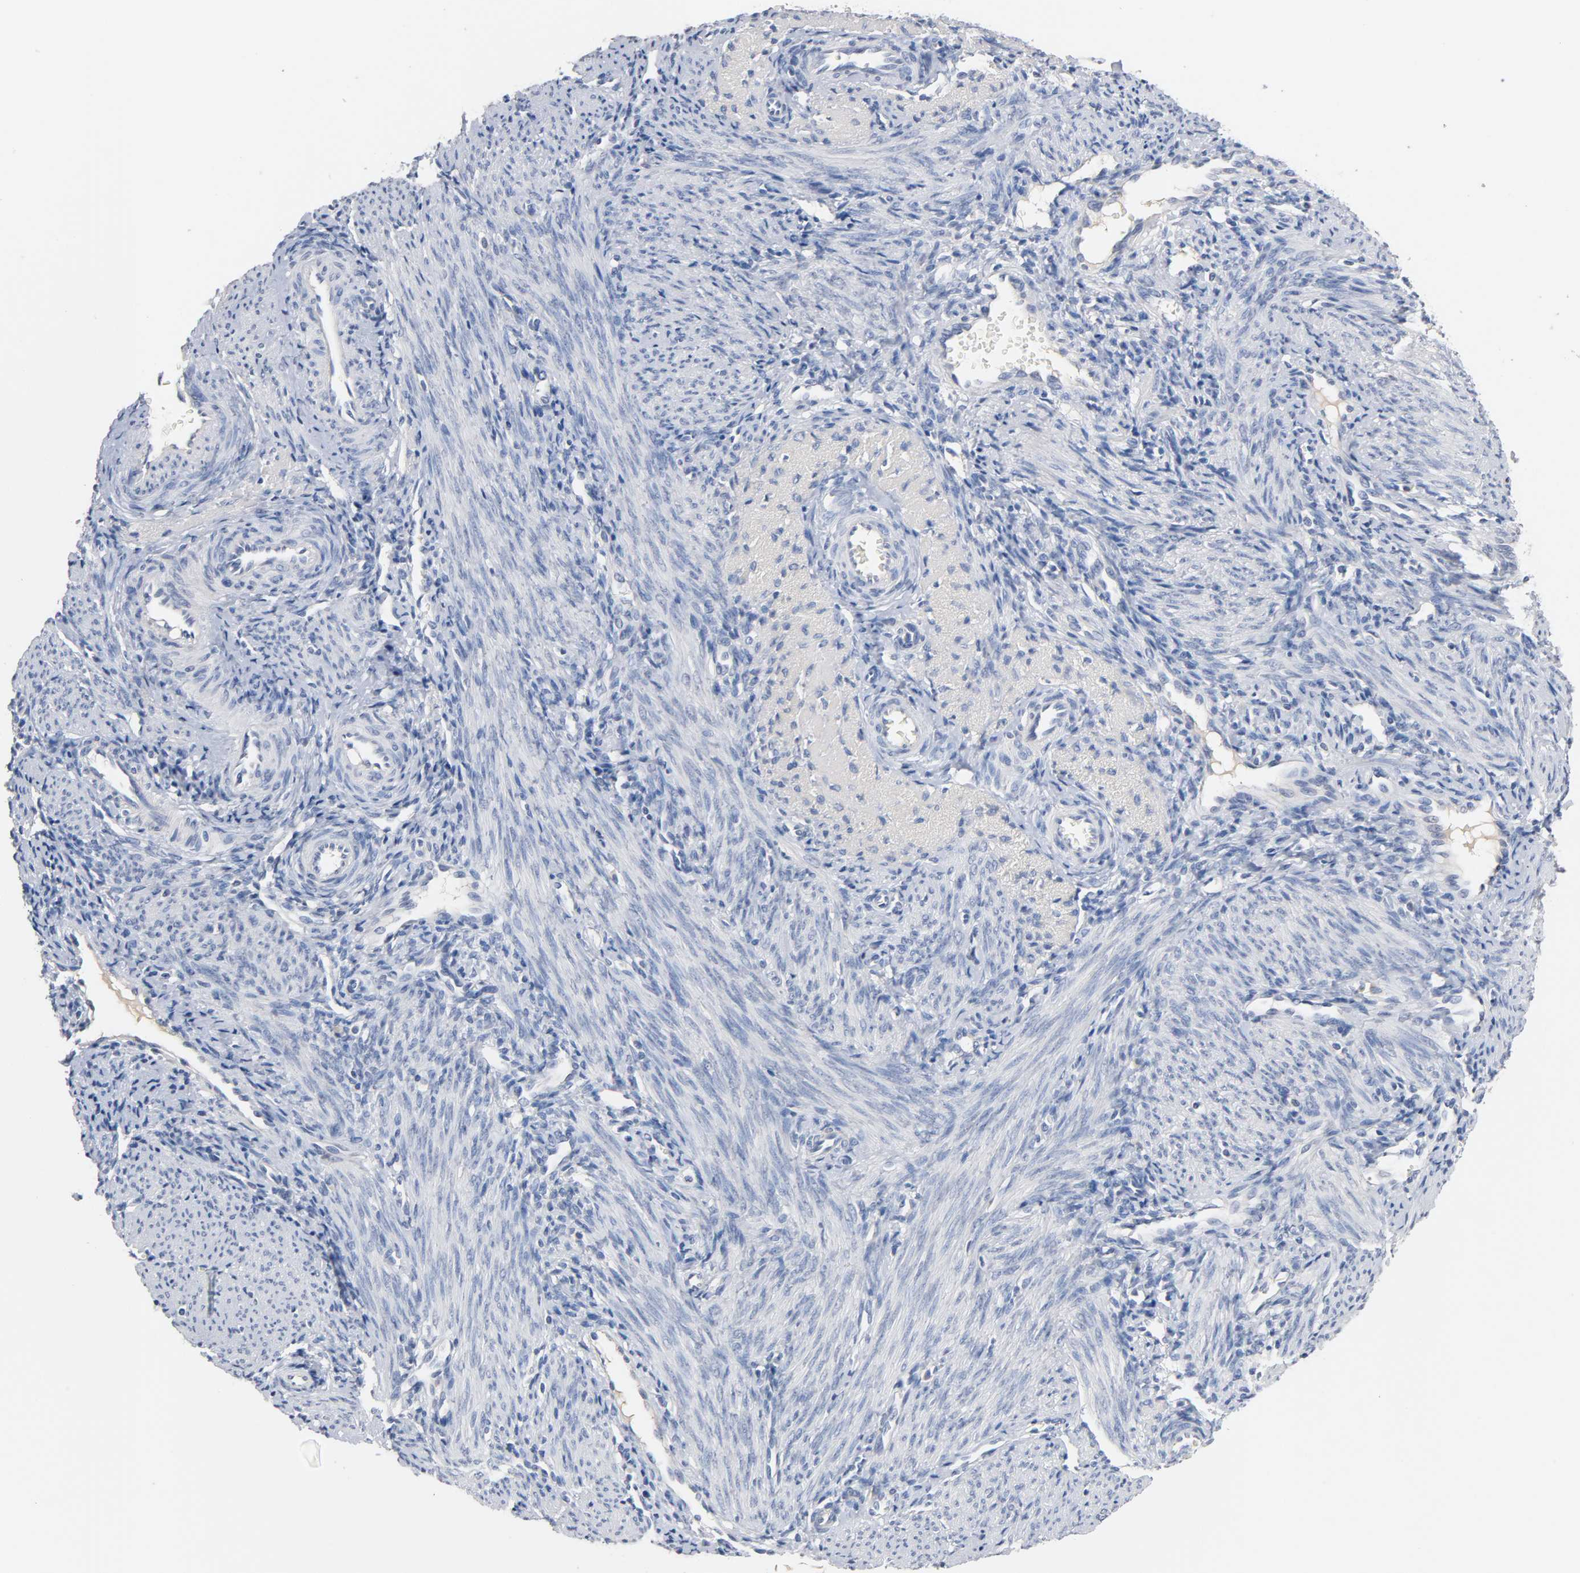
{"staining": {"intensity": "negative", "quantity": "none", "location": "none"}, "tissue": "endometrium", "cell_type": "Cells in endometrial stroma", "image_type": "normal", "snomed": [{"axis": "morphology", "description": "Normal tissue, NOS"}, {"axis": "topography", "description": "Uterus"}, {"axis": "topography", "description": "Endometrium"}], "caption": "This is an immunohistochemistry (IHC) photomicrograph of normal endometrium. There is no staining in cells in endometrial stroma.", "gene": "ZCCHC13", "patient": {"sex": "female", "age": 33}}